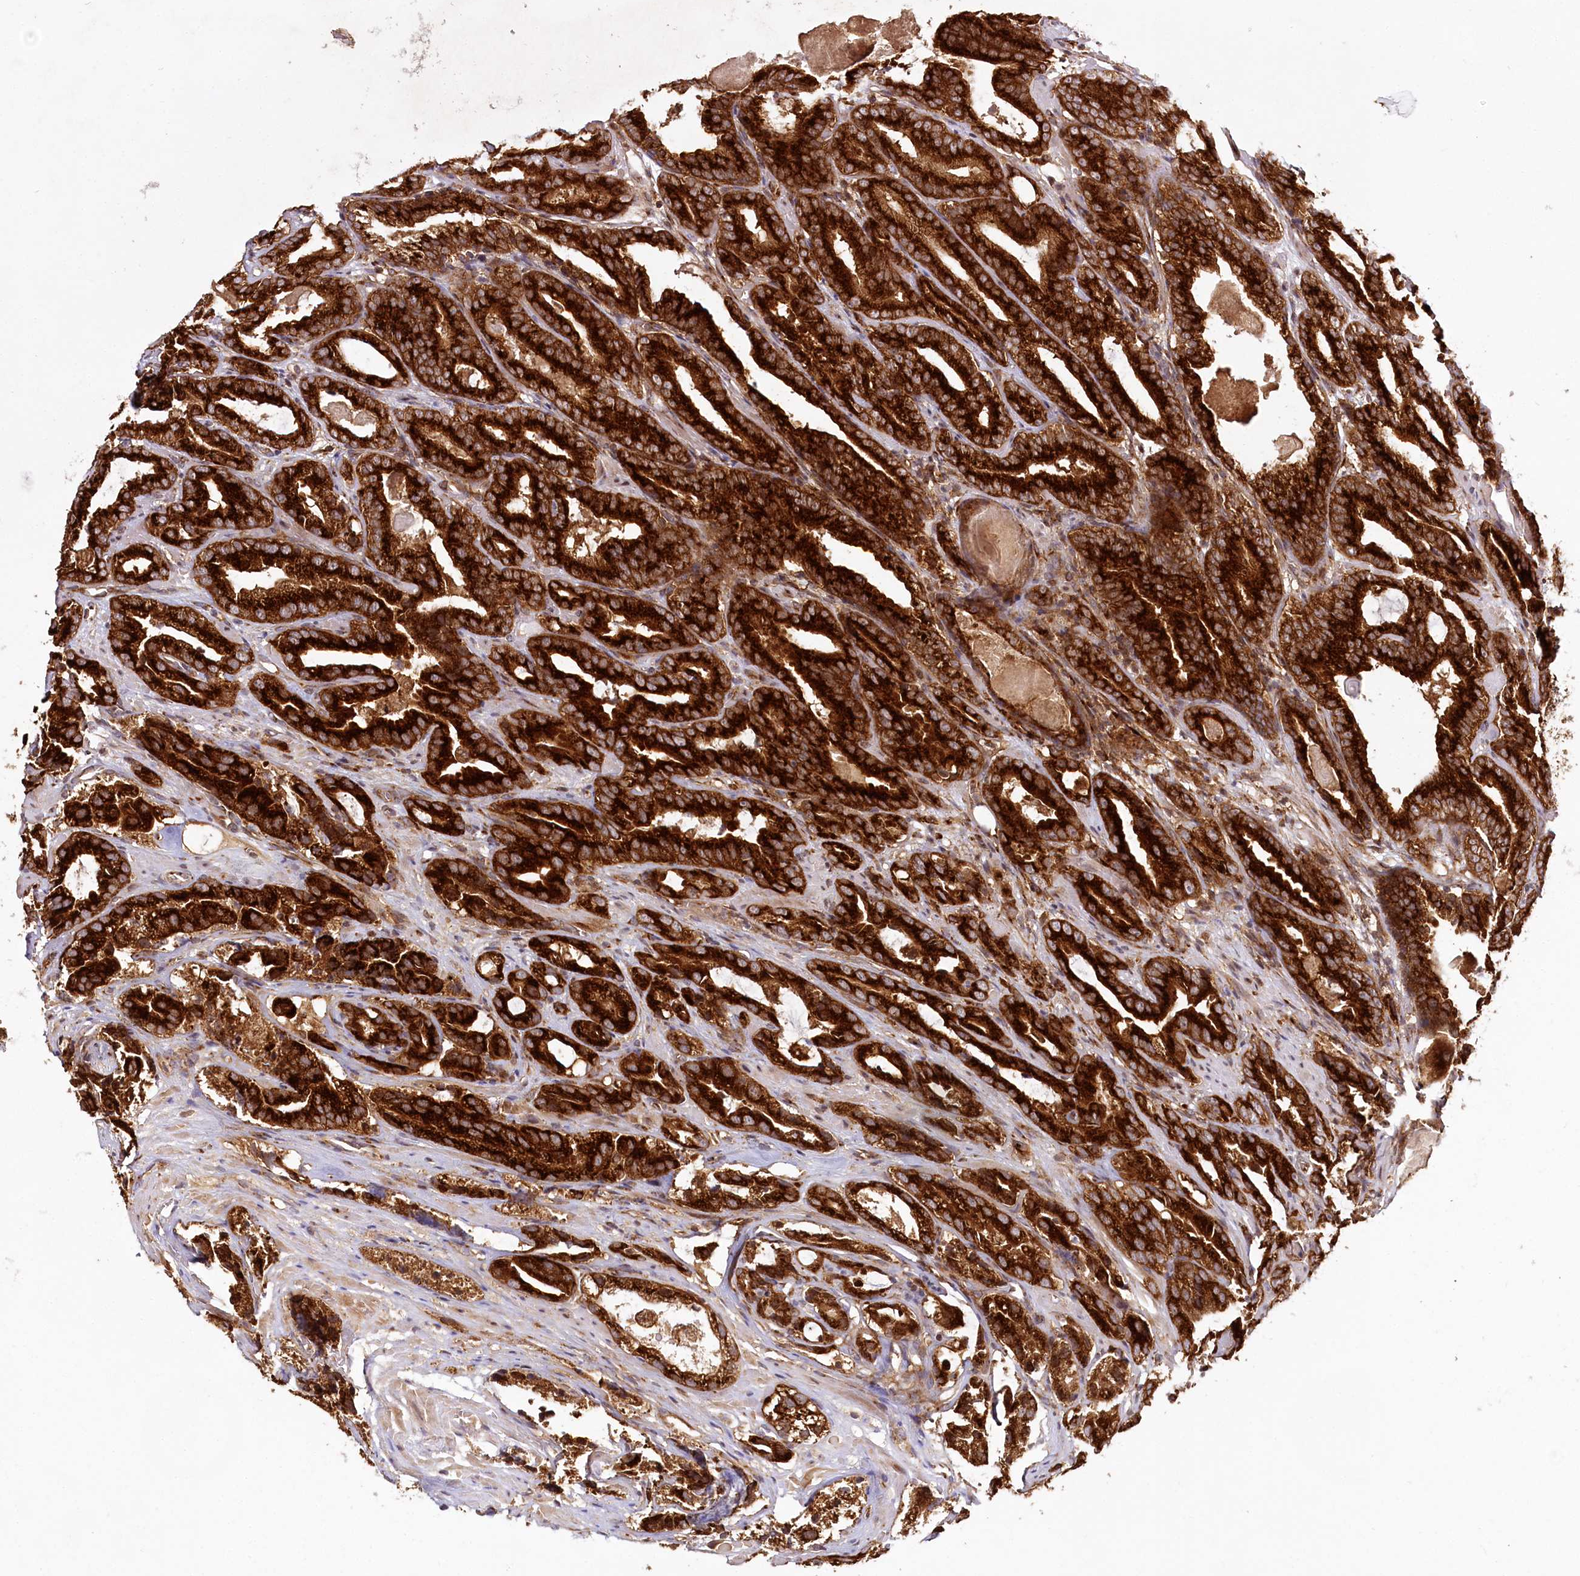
{"staining": {"intensity": "strong", "quantity": ">75%", "location": "cytoplasmic/membranous"}, "tissue": "prostate cancer", "cell_type": "Tumor cells", "image_type": "cancer", "snomed": [{"axis": "morphology", "description": "Adenocarcinoma, High grade"}, {"axis": "topography", "description": "Prostate"}], "caption": "Prostate adenocarcinoma (high-grade) stained for a protein (brown) exhibits strong cytoplasmic/membranous positive staining in about >75% of tumor cells.", "gene": "COPG1", "patient": {"sex": "male", "age": 57}}